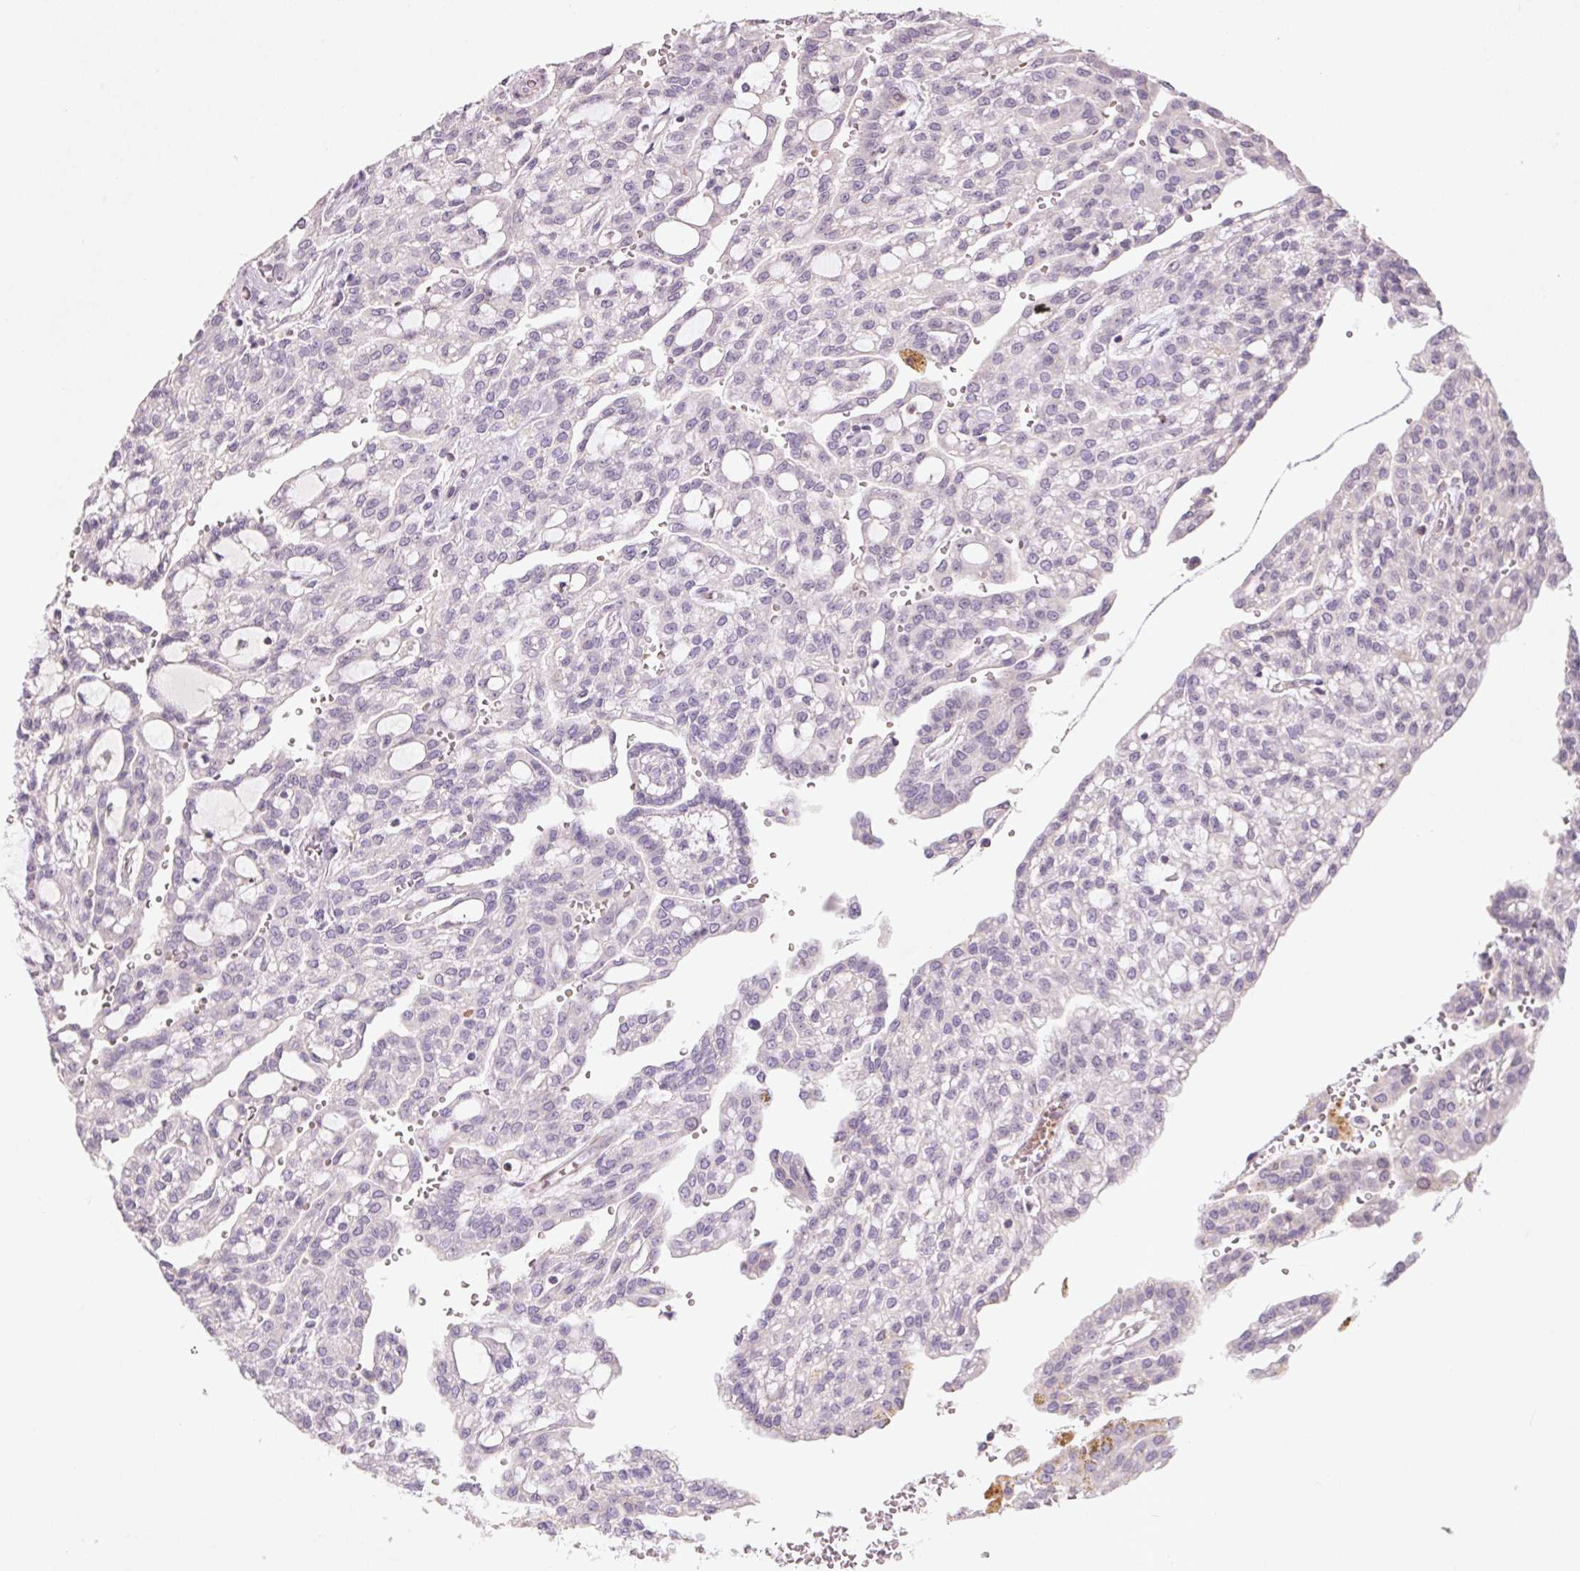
{"staining": {"intensity": "negative", "quantity": "none", "location": "none"}, "tissue": "renal cancer", "cell_type": "Tumor cells", "image_type": "cancer", "snomed": [{"axis": "morphology", "description": "Adenocarcinoma, NOS"}, {"axis": "topography", "description": "Kidney"}], "caption": "Tumor cells are negative for protein expression in human adenocarcinoma (renal).", "gene": "KCNK15", "patient": {"sex": "male", "age": 63}}